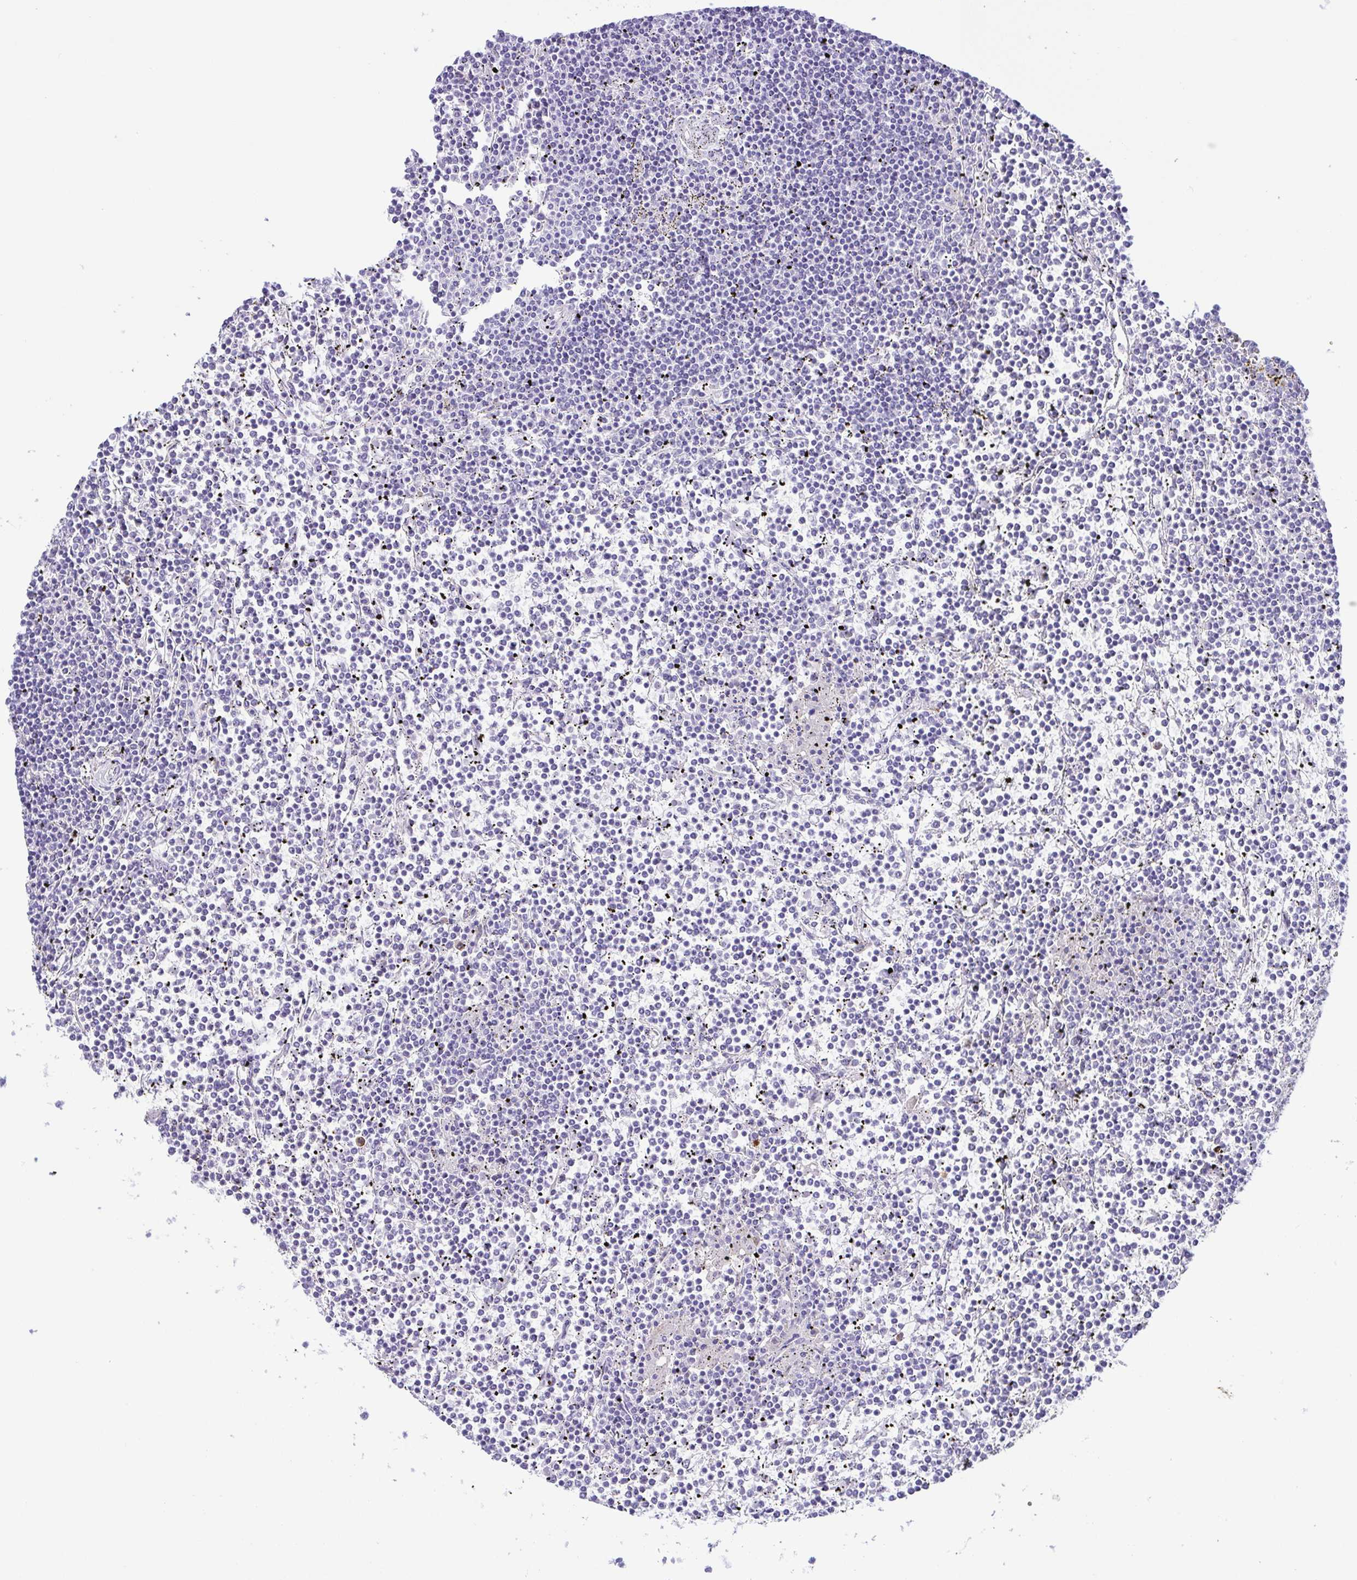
{"staining": {"intensity": "negative", "quantity": "none", "location": "none"}, "tissue": "lymphoma", "cell_type": "Tumor cells", "image_type": "cancer", "snomed": [{"axis": "morphology", "description": "Malignant lymphoma, non-Hodgkin's type, Low grade"}, {"axis": "topography", "description": "Spleen"}], "caption": "Histopathology image shows no protein staining in tumor cells of lymphoma tissue.", "gene": "TERT", "patient": {"sex": "female", "age": 19}}